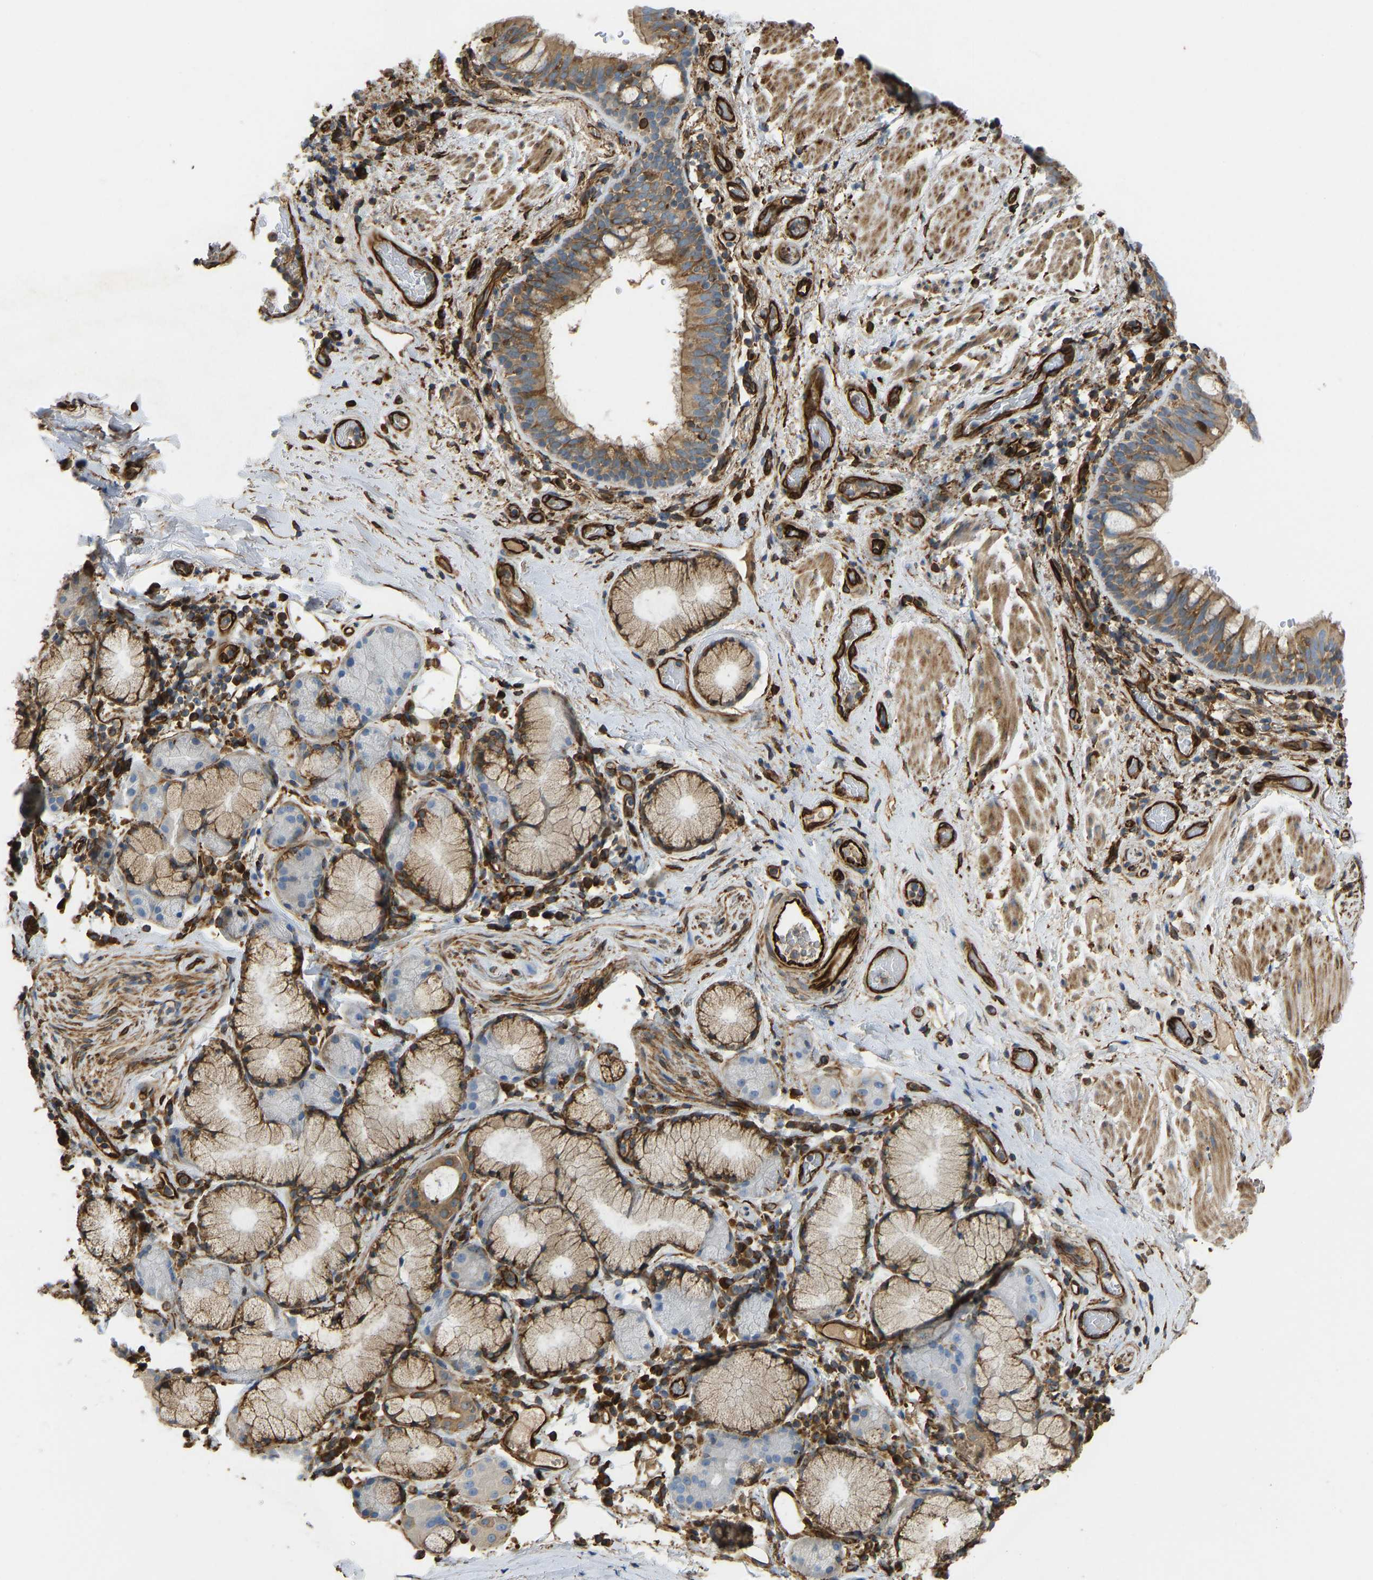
{"staining": {"intensity": "moderate", "quantity": ">75%", "location": "cytoplasmic/membranous"}, "tissue": "bronchus", "cell_type": "Respiratory epithelial cells", "image_type": "normal", "snomed": [{"axis": "morphology", "description": "Normal tissue, NOS"}, {"axis": "morphology", "description": "Inflammation, NOS"}, {"axis": "topography", "description": "Cartilage tissue"}, {"axis": "topography", "description": "Bronchus"}], "caption": "Immunohistochemistry (IHC) histopathology image of unremarkable bronchus stained for a protein (brown), which demonstrates medium levels of moderate cytoplasmic/membranous staining in about >75% of respiratory epithelial cells.", "gene": "BEX3", "patient": {"sex": "male", "age": 77}}